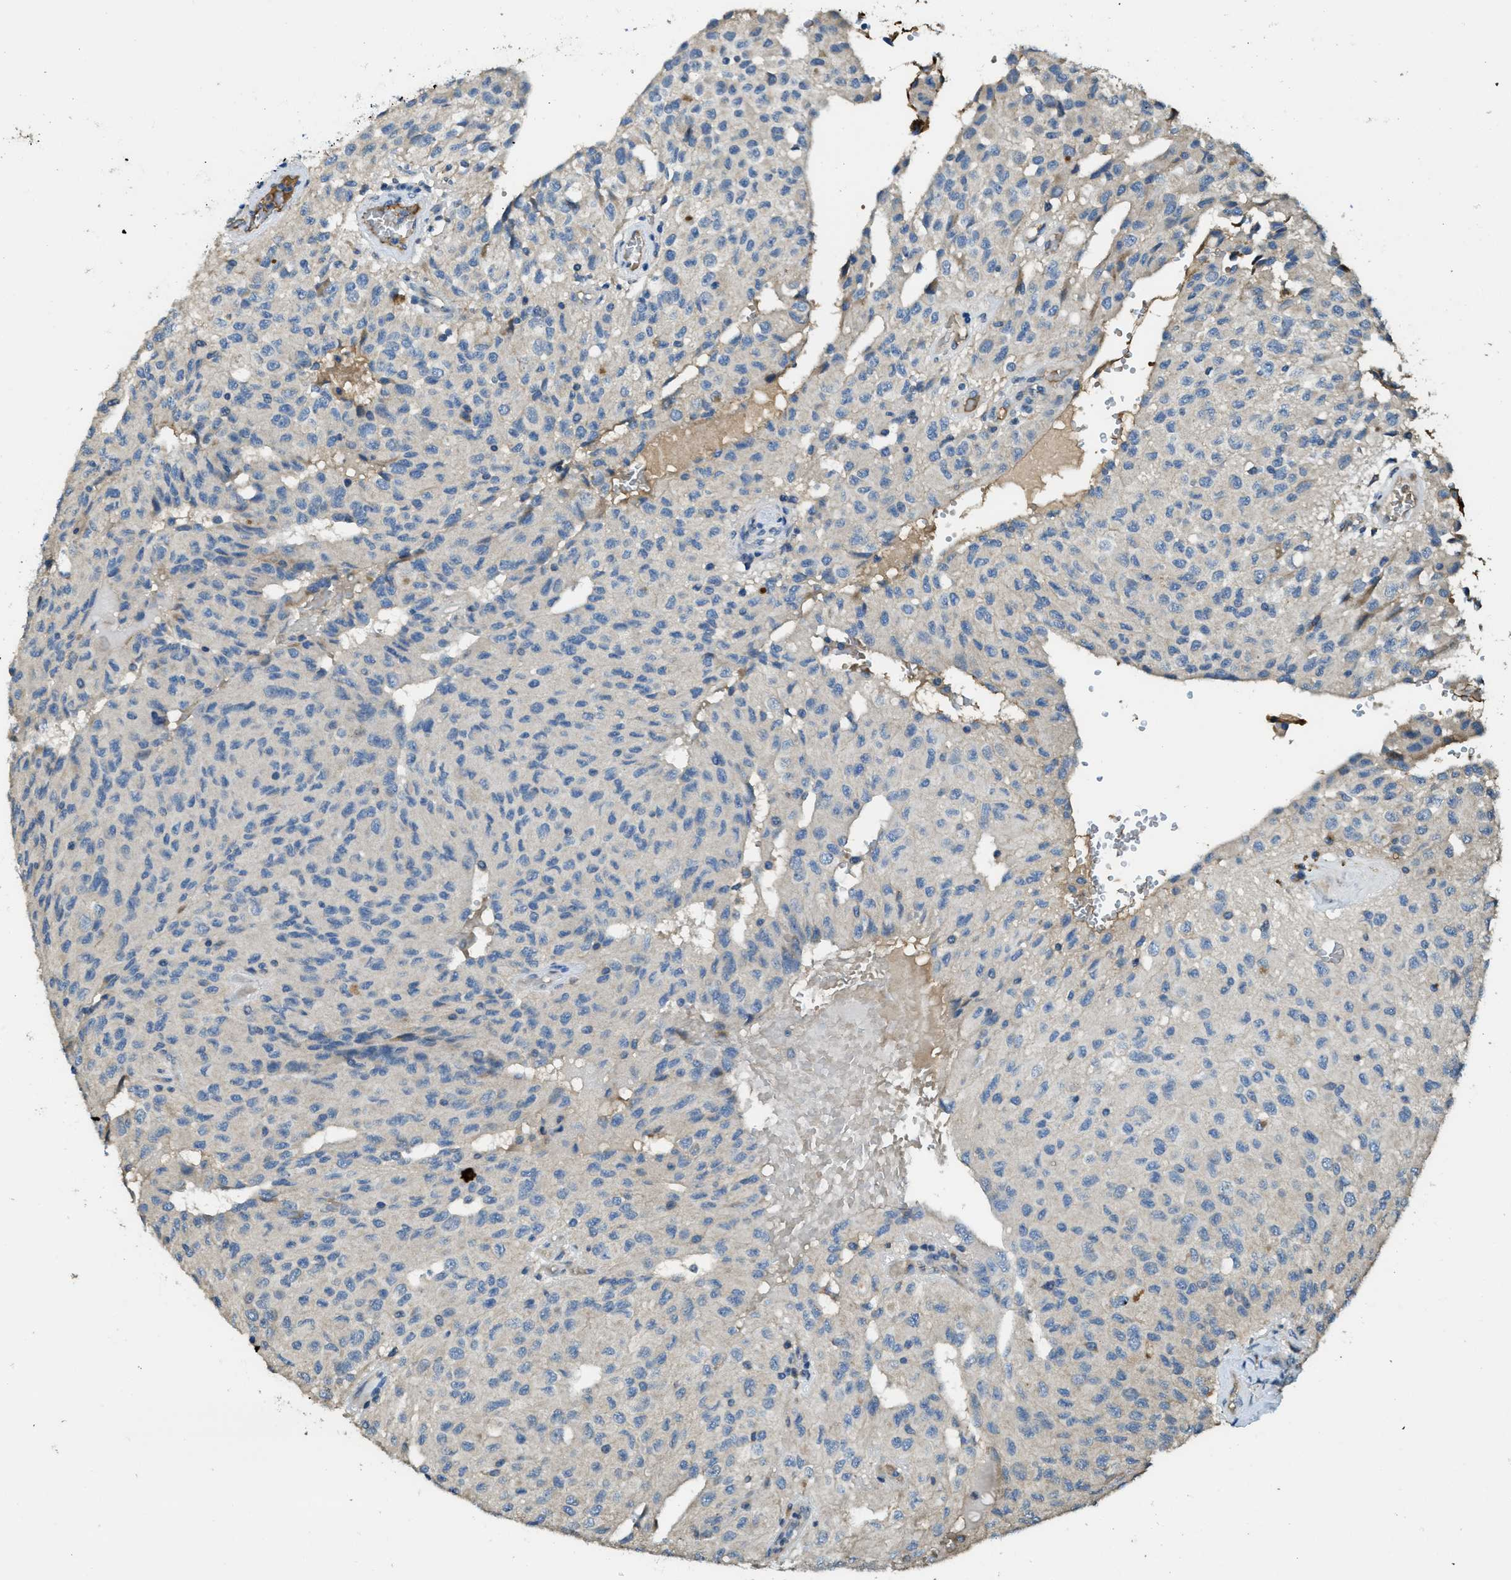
{"staining": {"intensity": "negative", "quantity": "none", "location": "none"}, "tissue": "glioma", "cell_type": "Tumor cells", "image_type": "cancer", "snomed": [{"axis": "morphology", "description": "Glioma, malignant, High grade"}, {"axis": "topography", "description": "Brain"}], "caption": "Tumor cells show no significant staining in glioma. (Brightfield microscopy of DAB IHC at high magnification).", "gene": "RIPK2", "patient": {"sex": "male", "age": 32}}